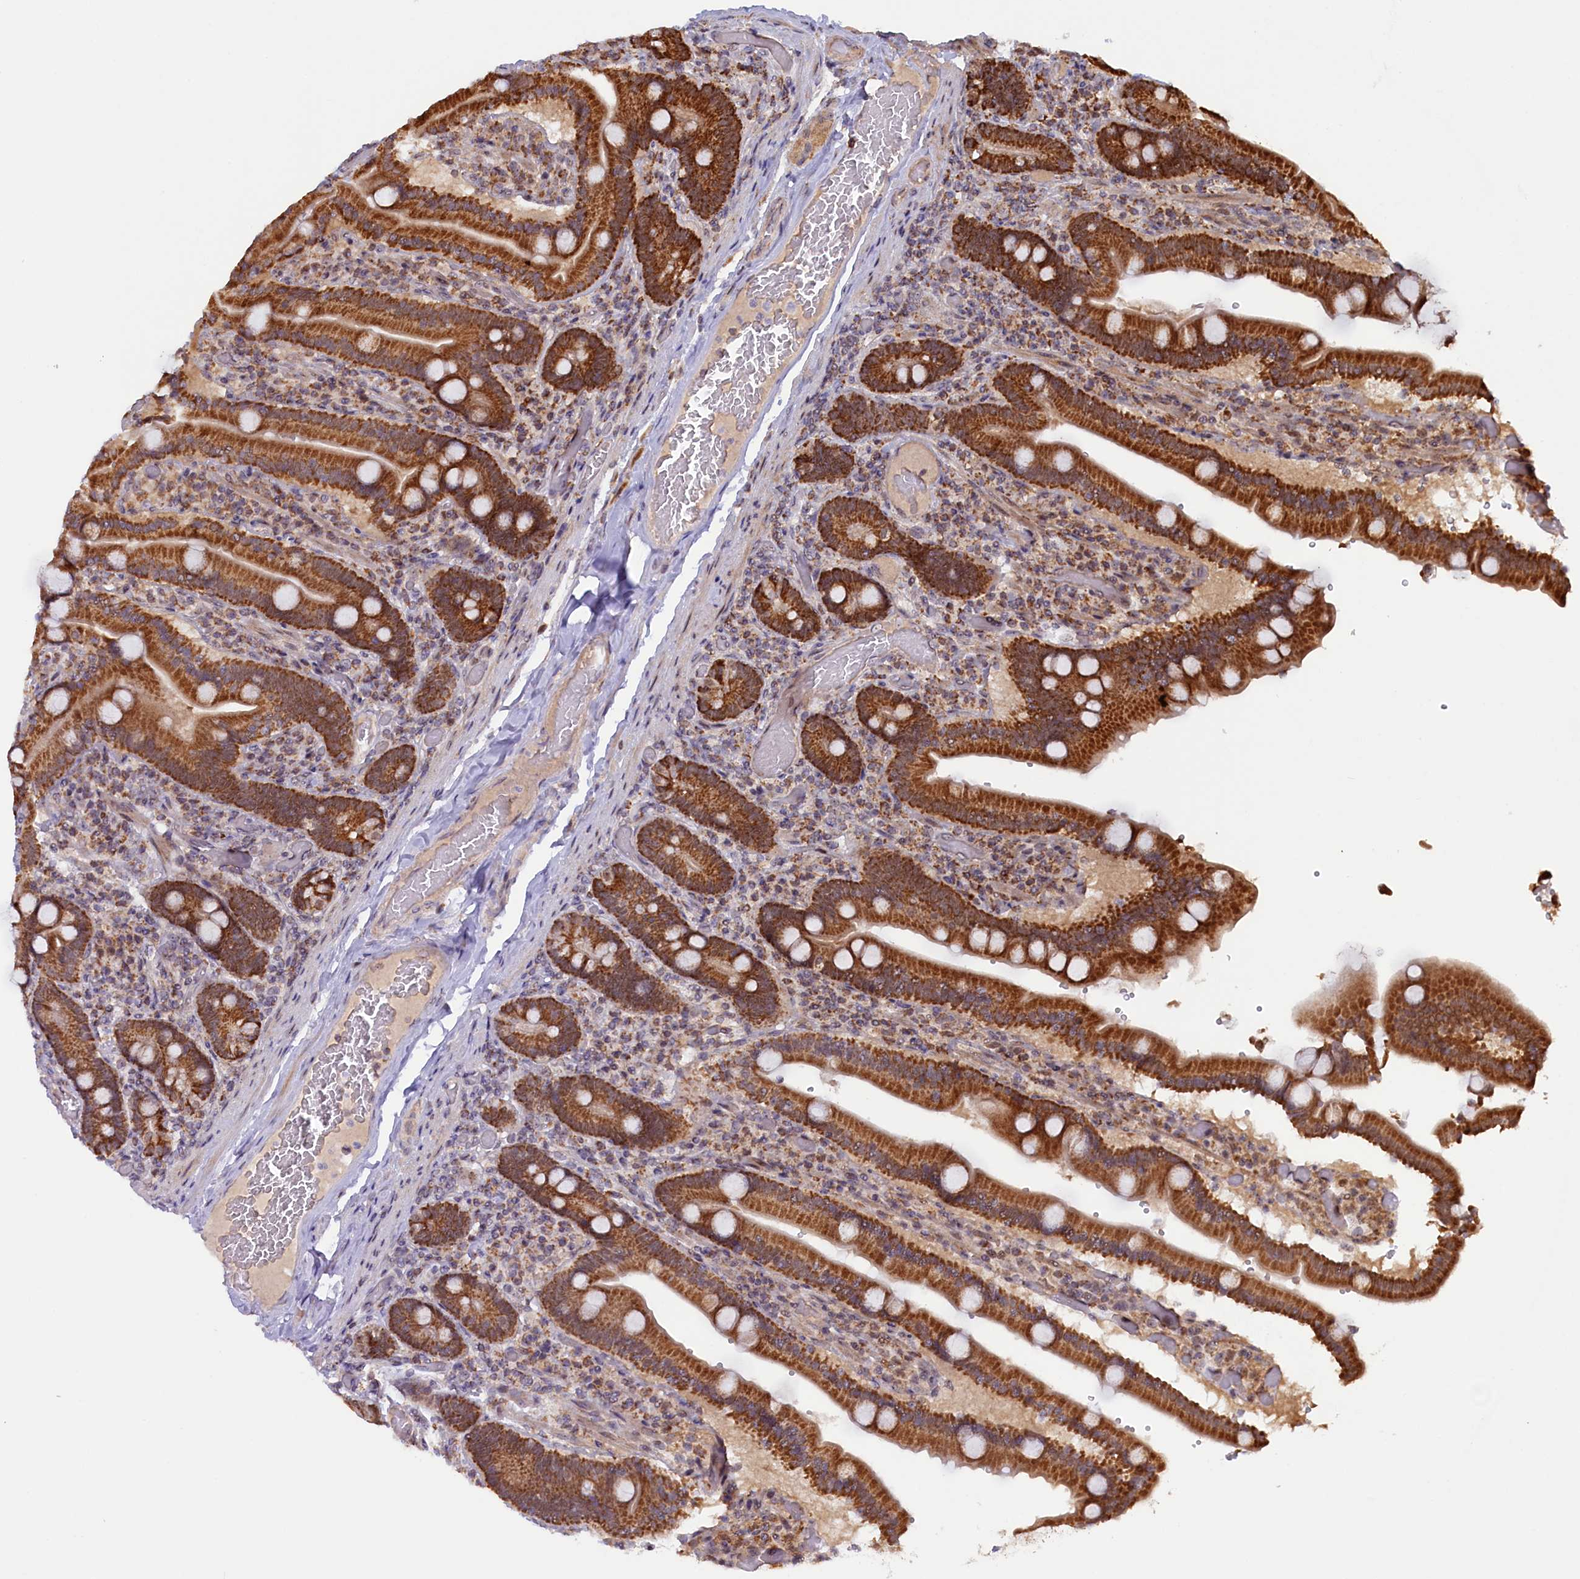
{"staining": {"intensity": "strong", "quantity": "25%-75%", "location": "cytoplasmic/membranous"}, "tissue": "duodenum", "cell_type": "Glandular cells", "image_type": "normal", "snomed": [{"axis": "morphology", "description": "Normal tissue, NOS"}, {"axis": "topography", "description": "Duodenum"}], "caption": "Immunohistochemistry photomicrograph of unremarkable duodenum: duodenum stained using immunohistochemistry (IHC) exhibits high levels of strong protein expression localized specifically in the cytoplasmic/membranous of glandular cells, appearing as a cytoplasmic/membranous brown color.", "gene": "DUS3L", "patient": {"sex": "female", "age": 62}}